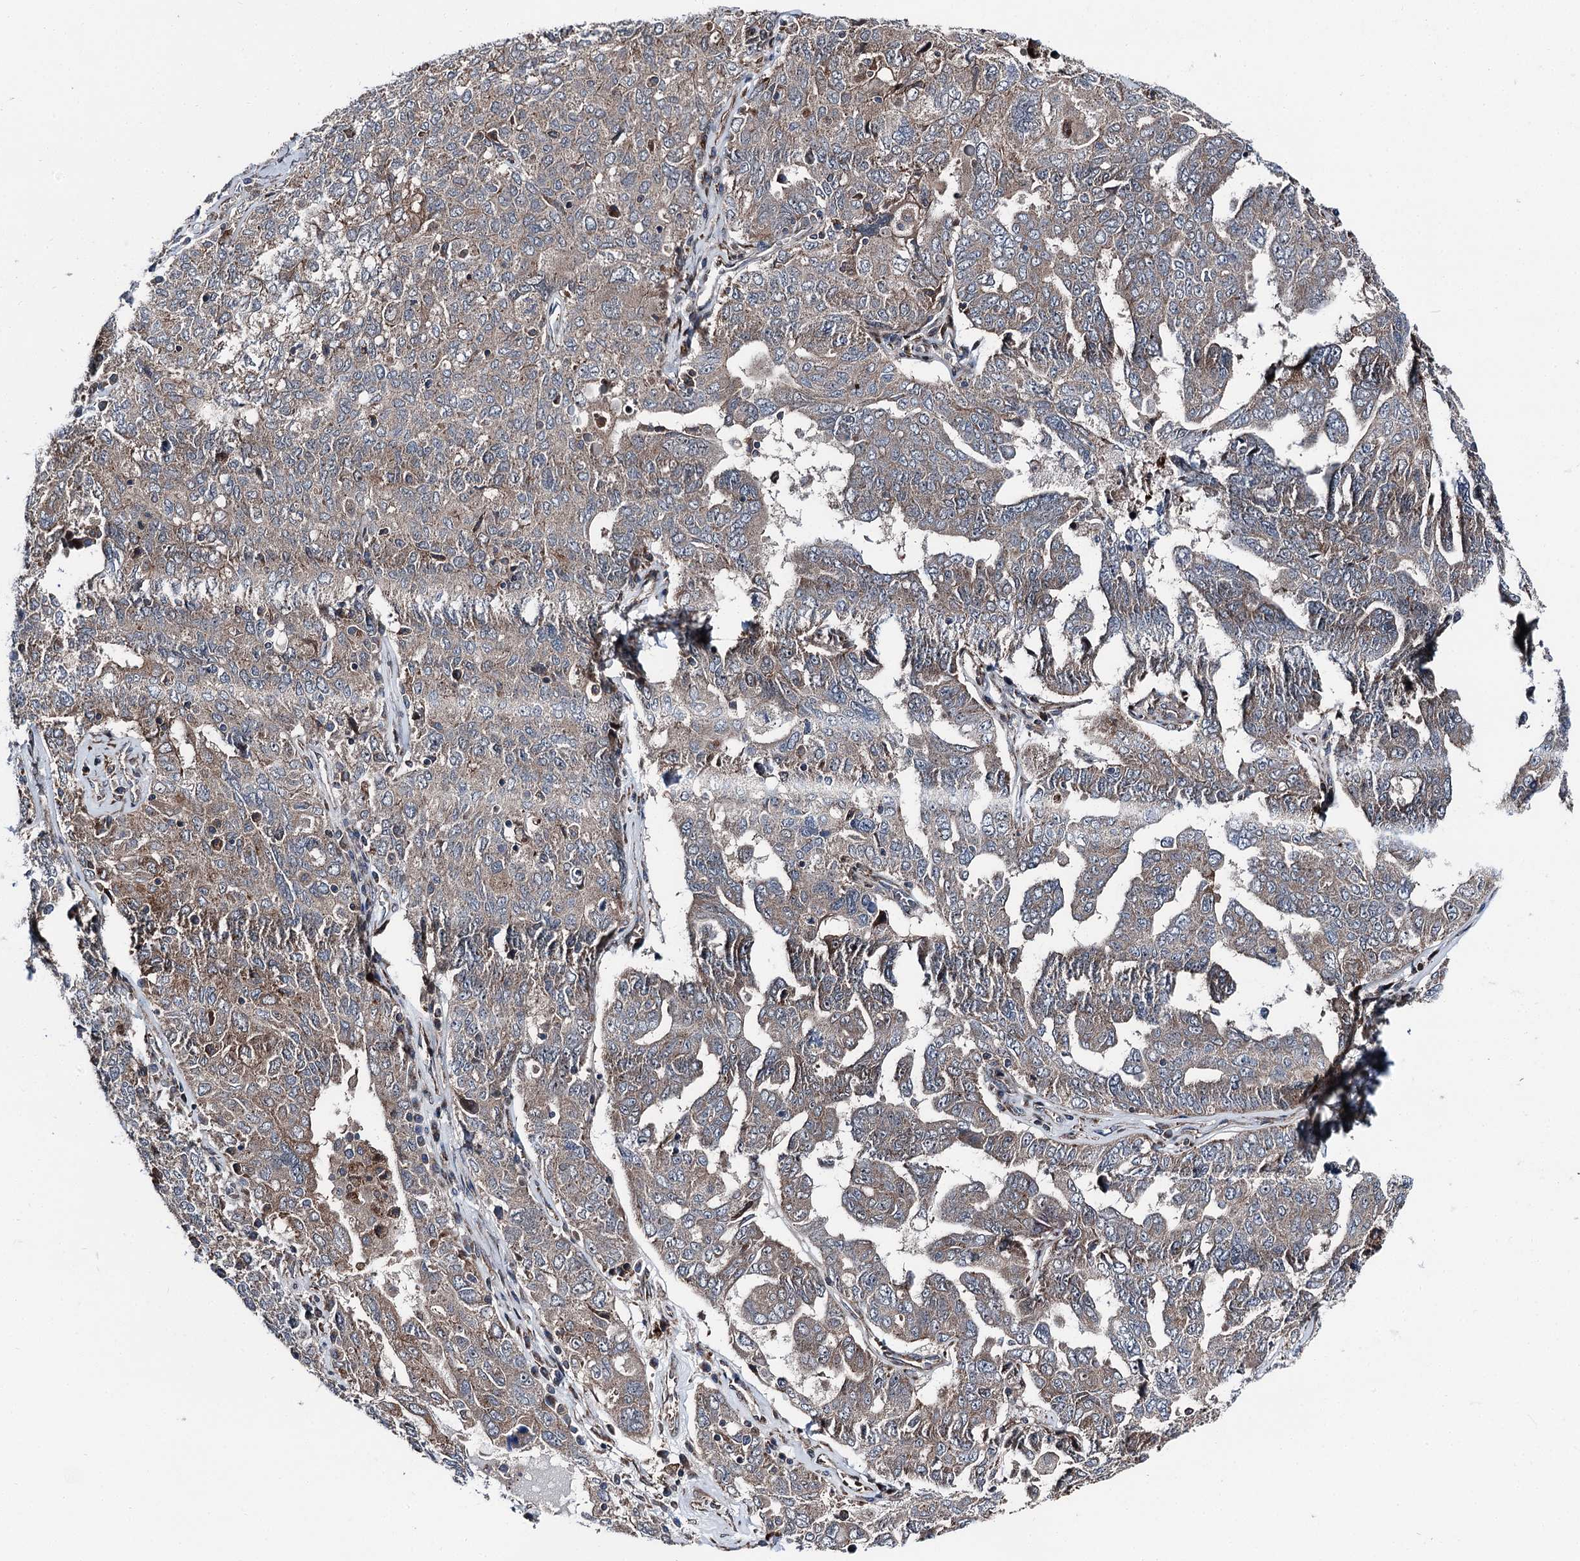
{"staining": {"intensity": "moderate", "quantity": "25%-75%", "location": "cytoplasmic/membranous"}, "tissue": "ovarian cancer", "cell_type": "Tumor cells", "image_type": "cancer", "snomed": [{"axis": "morphology", "description": "Carcinoma, endometroid"}, {"axis": "topography", "description": "Ovary"}], "caption": "This histopathology image exhibits endometroid carcinoma (ovarian) stained with IHC to label a protein in brown. The cytoplasmic/membranous of tumor cells show moderate positivity for the protein. Nuclei are counter-stained blue.", "gene": "POLR1D", "patient": {"sex": "female", "age": 62}}